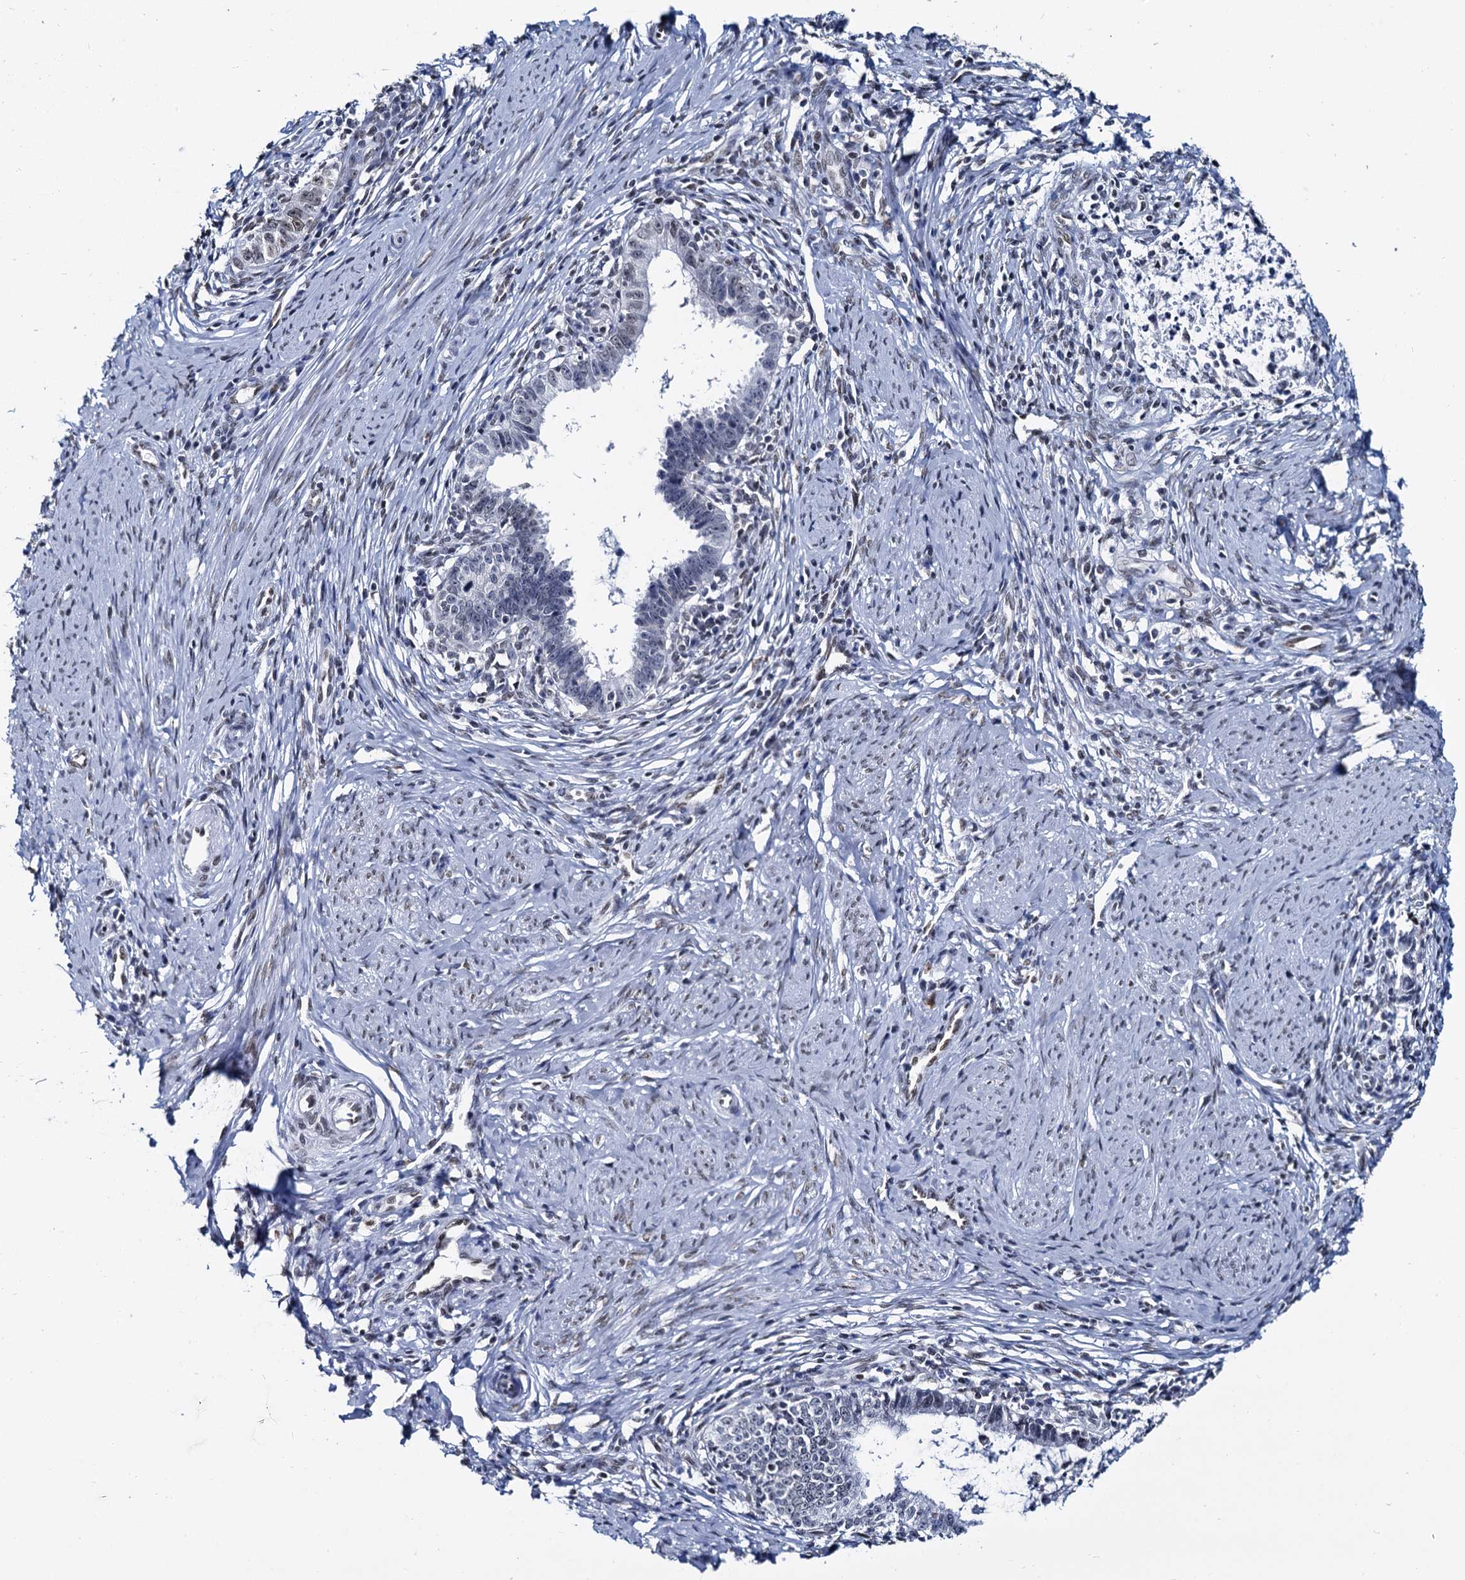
{"staining": {"intensity": "moderate", "quantity": "25%-75%", "location": "nuclear"}, "tissue": "cervical cancer", "cell_type": "Tumor cells", "image_type": "cancer", "snomed": [{"axis": "morphology", "description": "Adenocarcinoma, NOS"}, {"axis": "topography", "description": "Cervix"}], "caption": "Cervical adenocarcinoma was stained to show a protein in brown. There is medium levels of moderate nuclear staining in about 25%-75% of tumor cells. Immunohistochemistry (ihc) stains the protein in brown and the nuclei are stained blue.", "gene": "CMAS", "patient": {"sex": "female", "age": 36}}